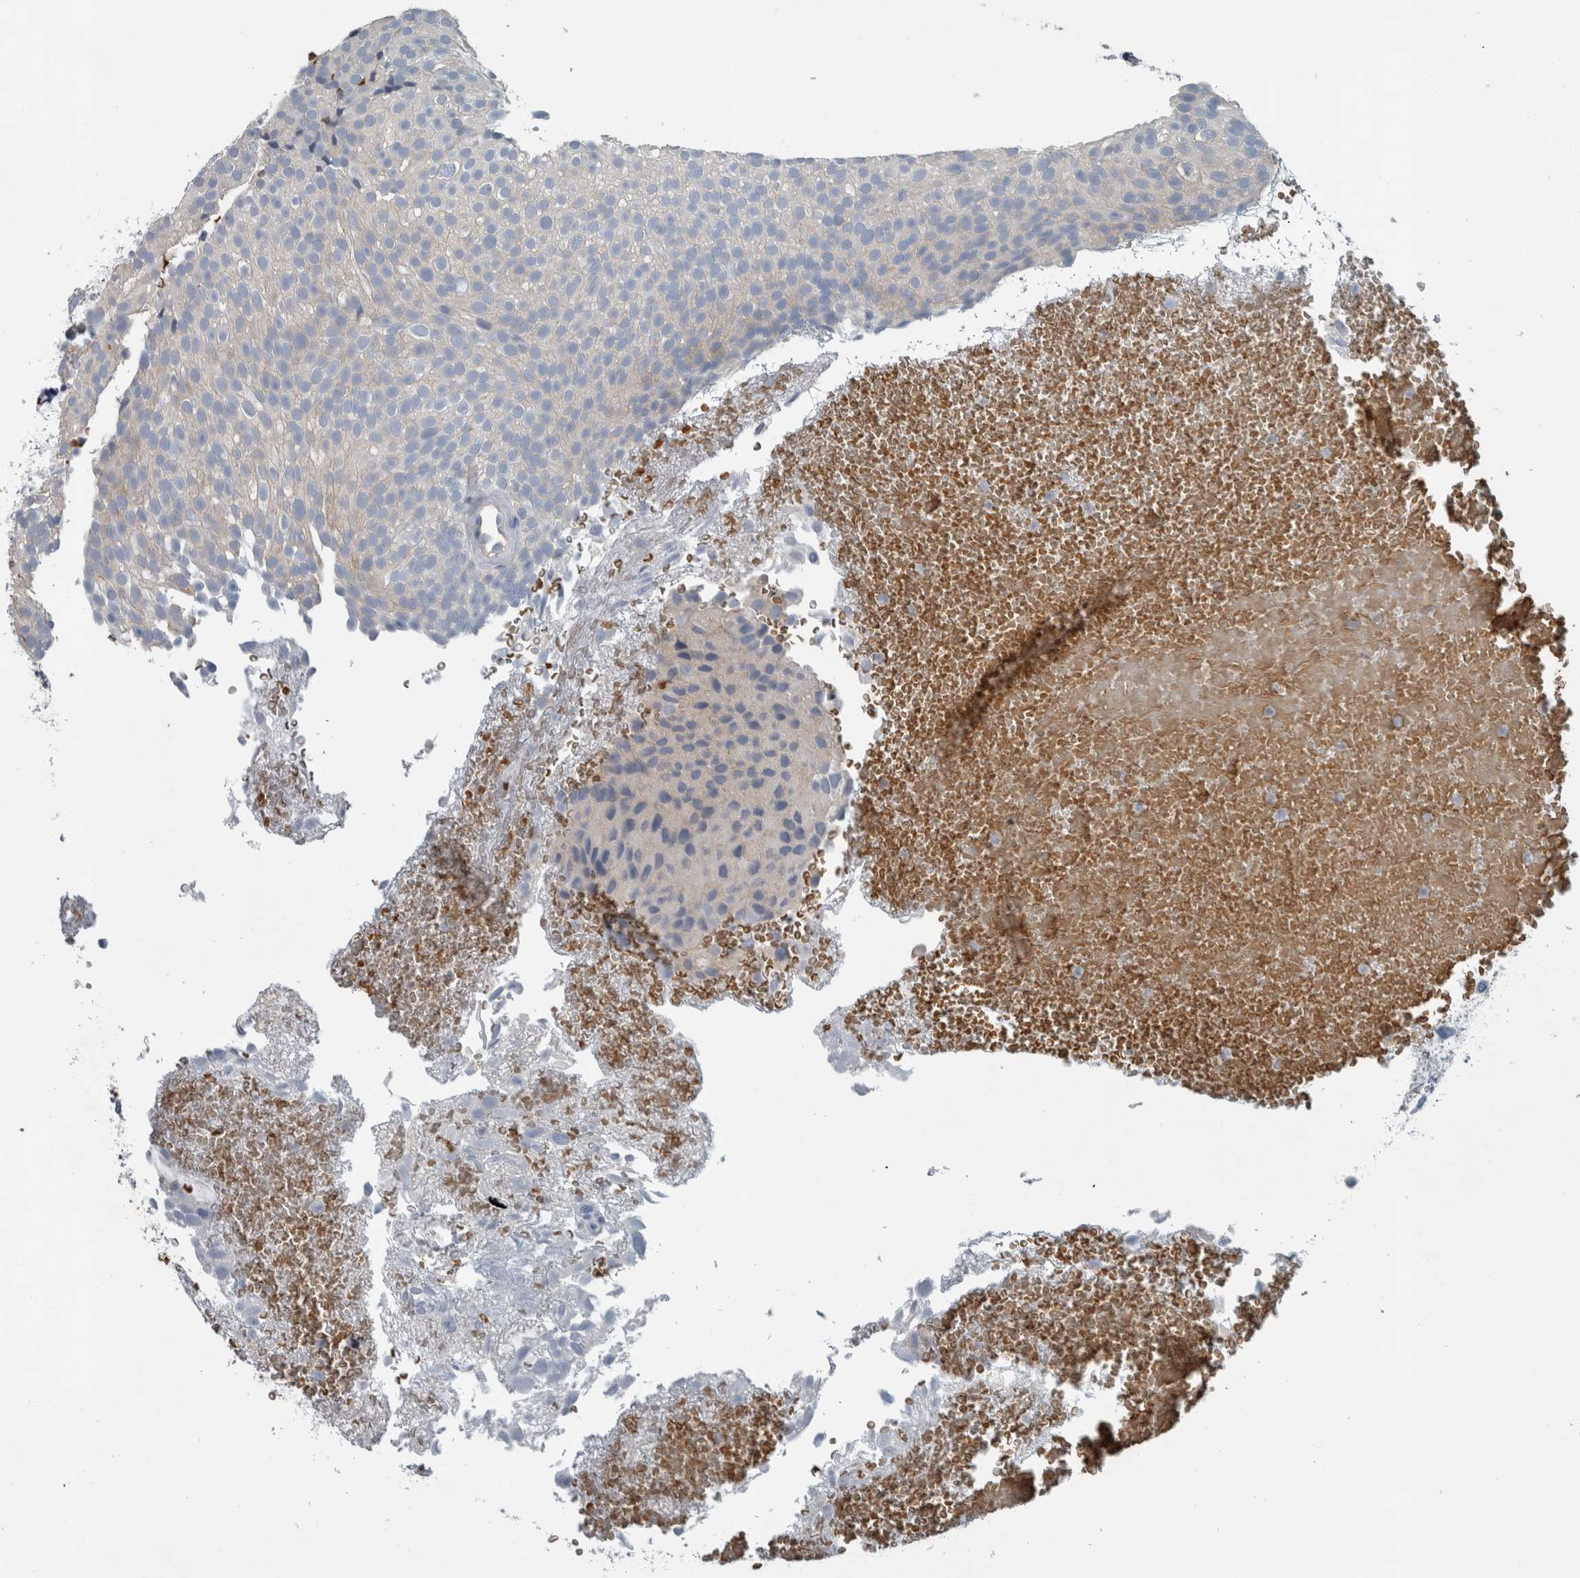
{"staining": {"intensity": "weak", "quantity": "25%-75%", "location": "cytoplasmic/membranous"}, "tissue": "urothelial cancer", "cell_type": "Tumor cells", "image_type": "cancer", "snomed": [{"axis": "morphology", "description": "Urothelial carcinoma, Low grade"}, {"axis": "topography", "description": "Urinary bladder"}], "caption": "Protein expression analysis of human urothelial carcinoma (low-grade) reveals weak cytoplasmic/membranous staining in about 25%-75% of tumor cells.", "gene": "SH3GL2", "patient": {"sex": "male", "age": 78}}